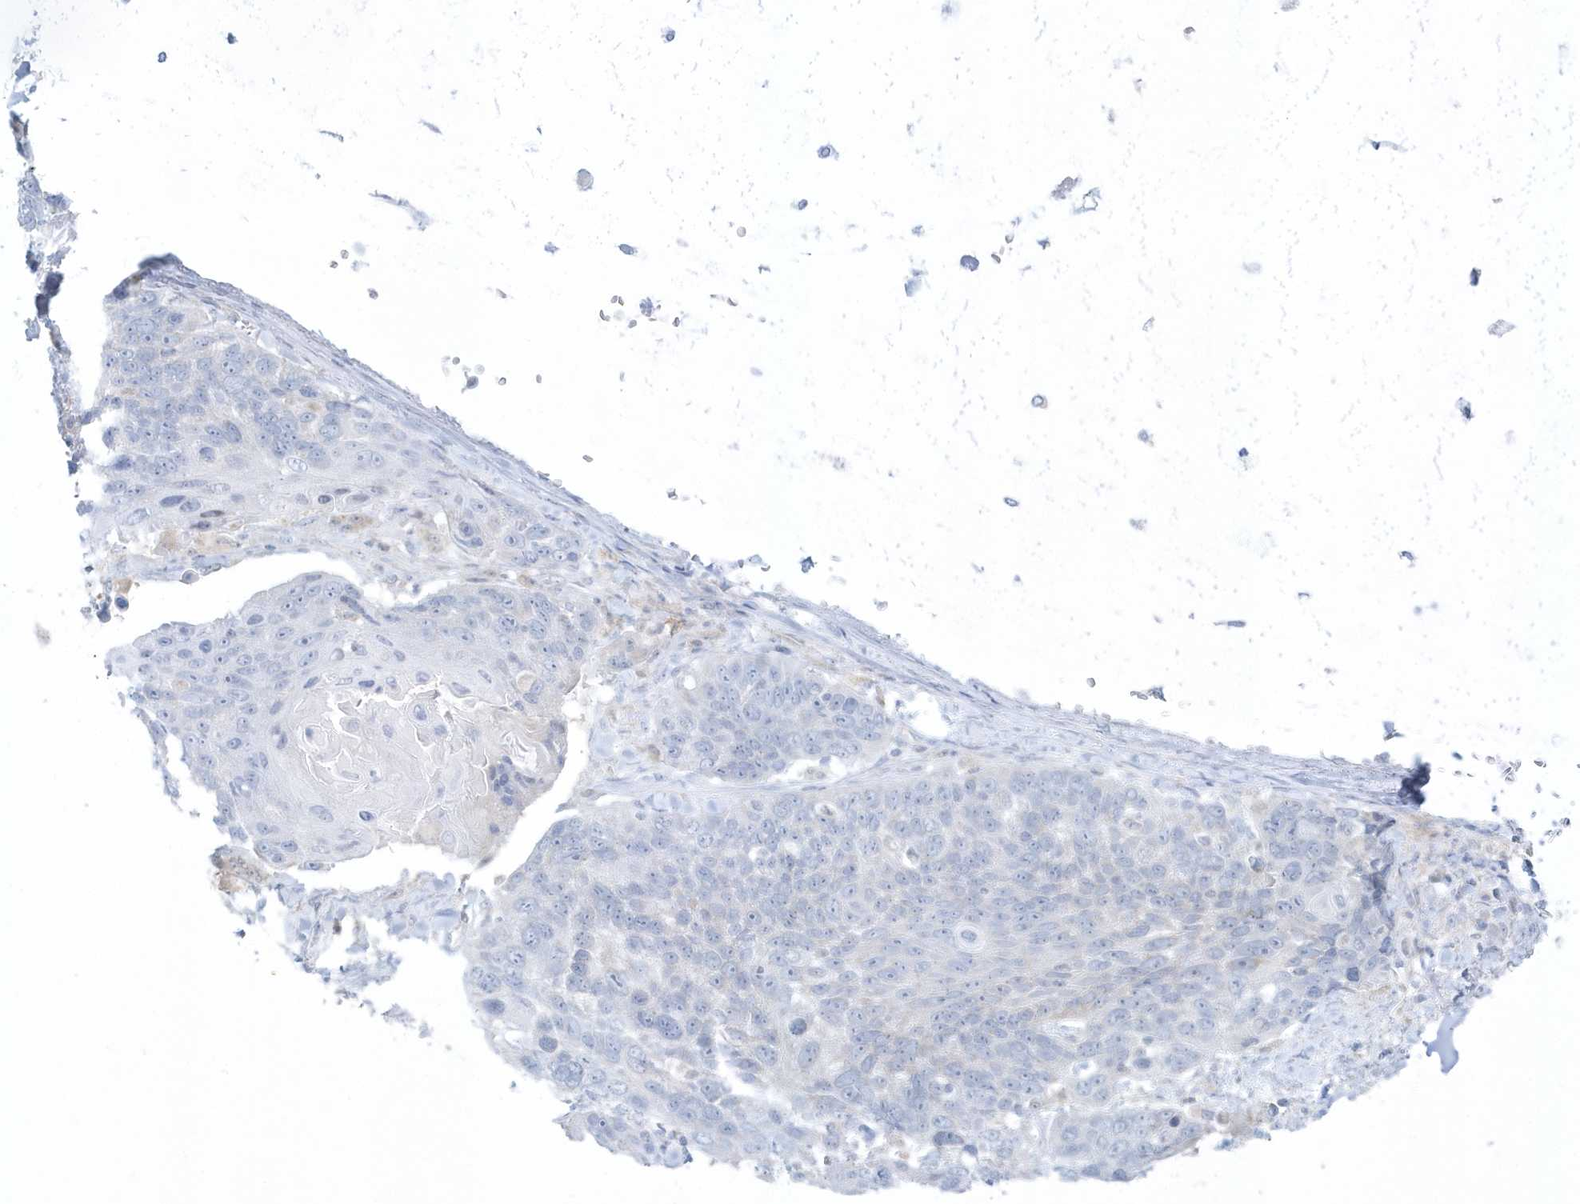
{"staining": {"intensity": "negative", "quantity": "none", "location": "none"}, "tissue": "lung cancer", "cell_type": "Tumor cells", "image_type": "cancer", "snomed": [{"axis": "morphology", "description": "Squamous cell carcinoma, NOS"}, {"axis": "topography", "description": "Lung"}], "caption": "DAB (3,3'-diaminobenzidine) immunohistochemical staining of human lung cancer (squamous cell carcinoma) exhibits no significant expression in tumor cells. (IHC, brightfield microscopy, high magnification).", "gene": "PCBD1", "patient": {"sex": "male", "age": 66}}